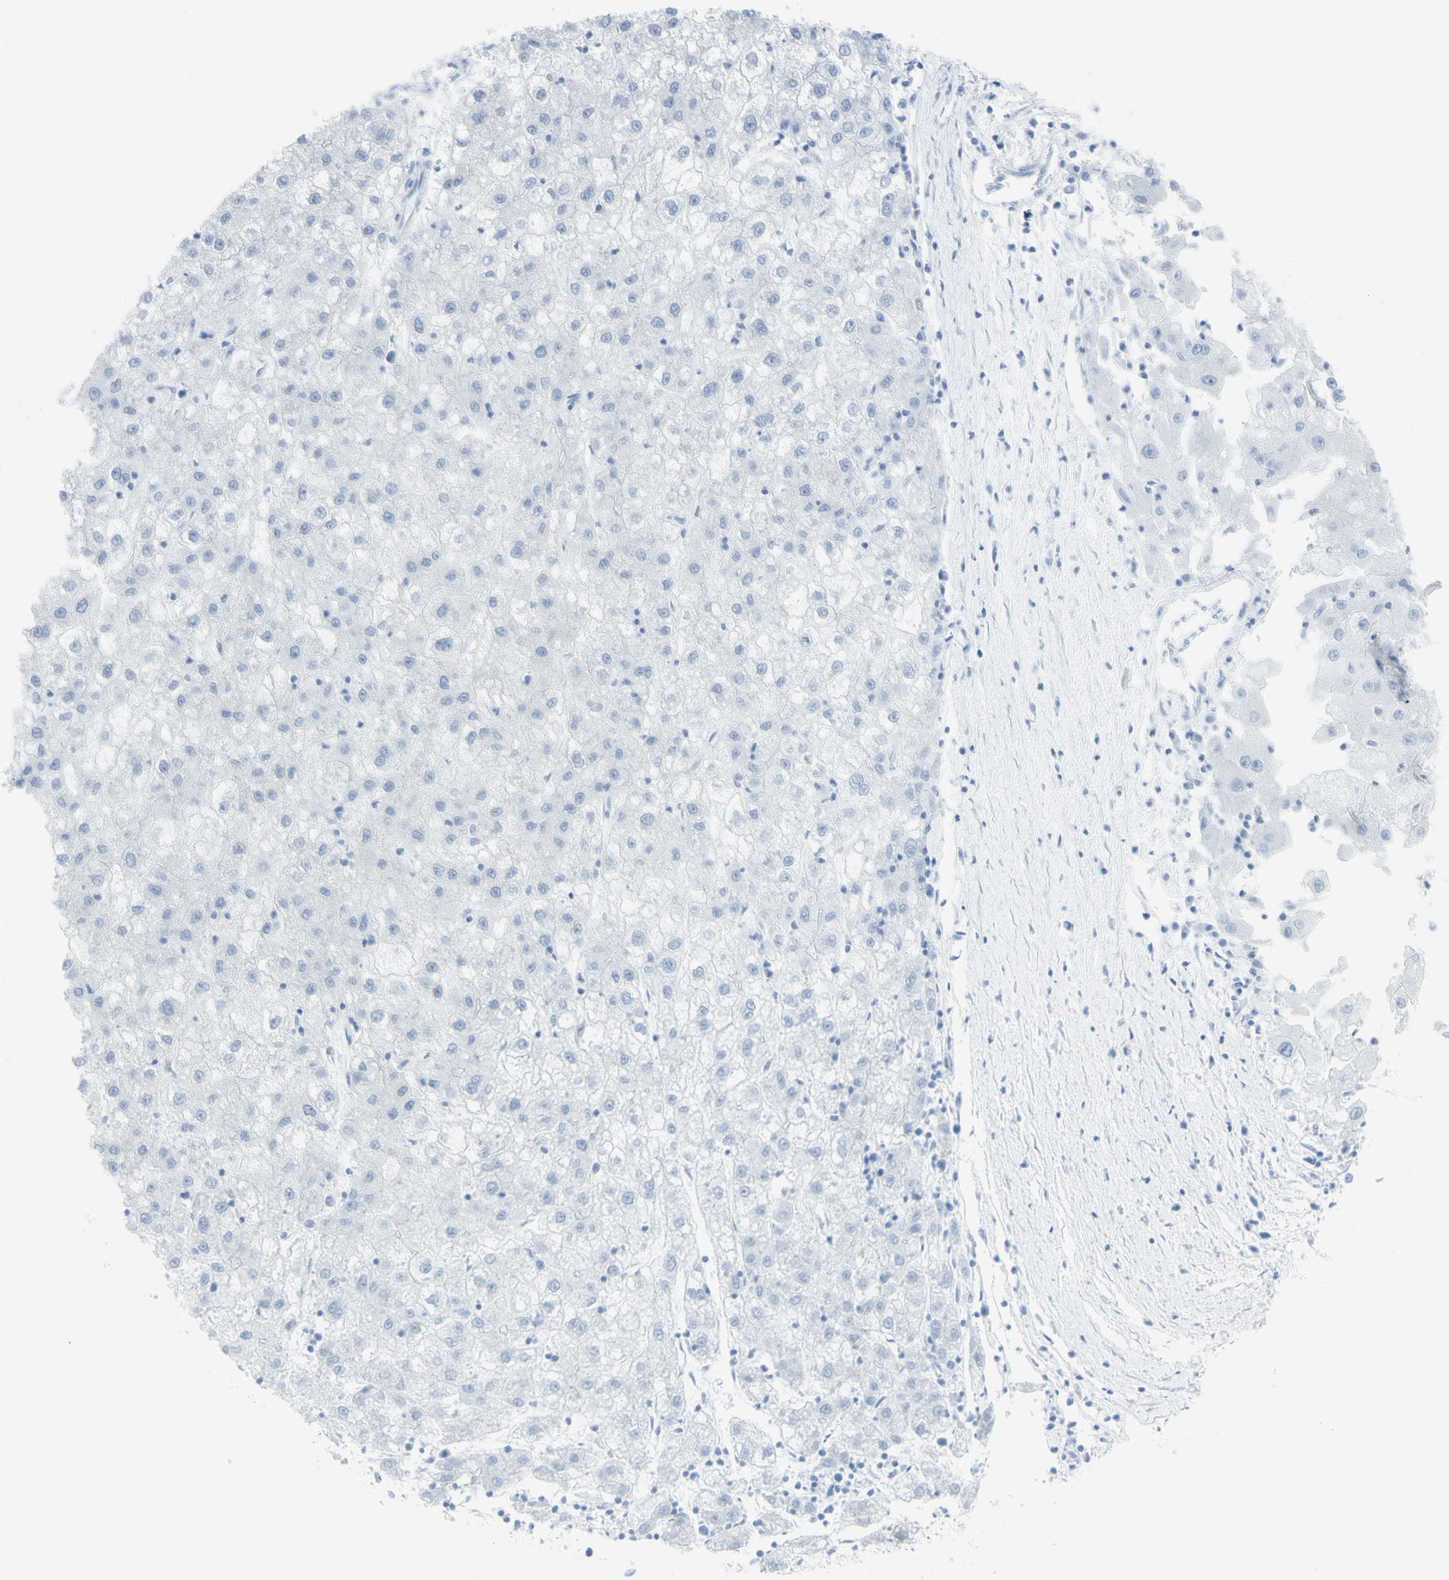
{"staining": {"intensity": "negative", "quantity": "none", "location": "none"}, "tissue": "liver cancer", "cell_type": "Tumor cells", "image_type": "cancer", "snomed": [{"axis": "morphology", "description": "Carcinoma, Hepatocellular, NOS"}, {"axis": "topography", "description": "Liver"}], "caption": "This is an IHC histopathology image of hepatocellular carcinoma (liver). There is no staining in tumor cells.", "gene": "ENSG00000198211", "patient": {"sex": "male", "age": 72}}